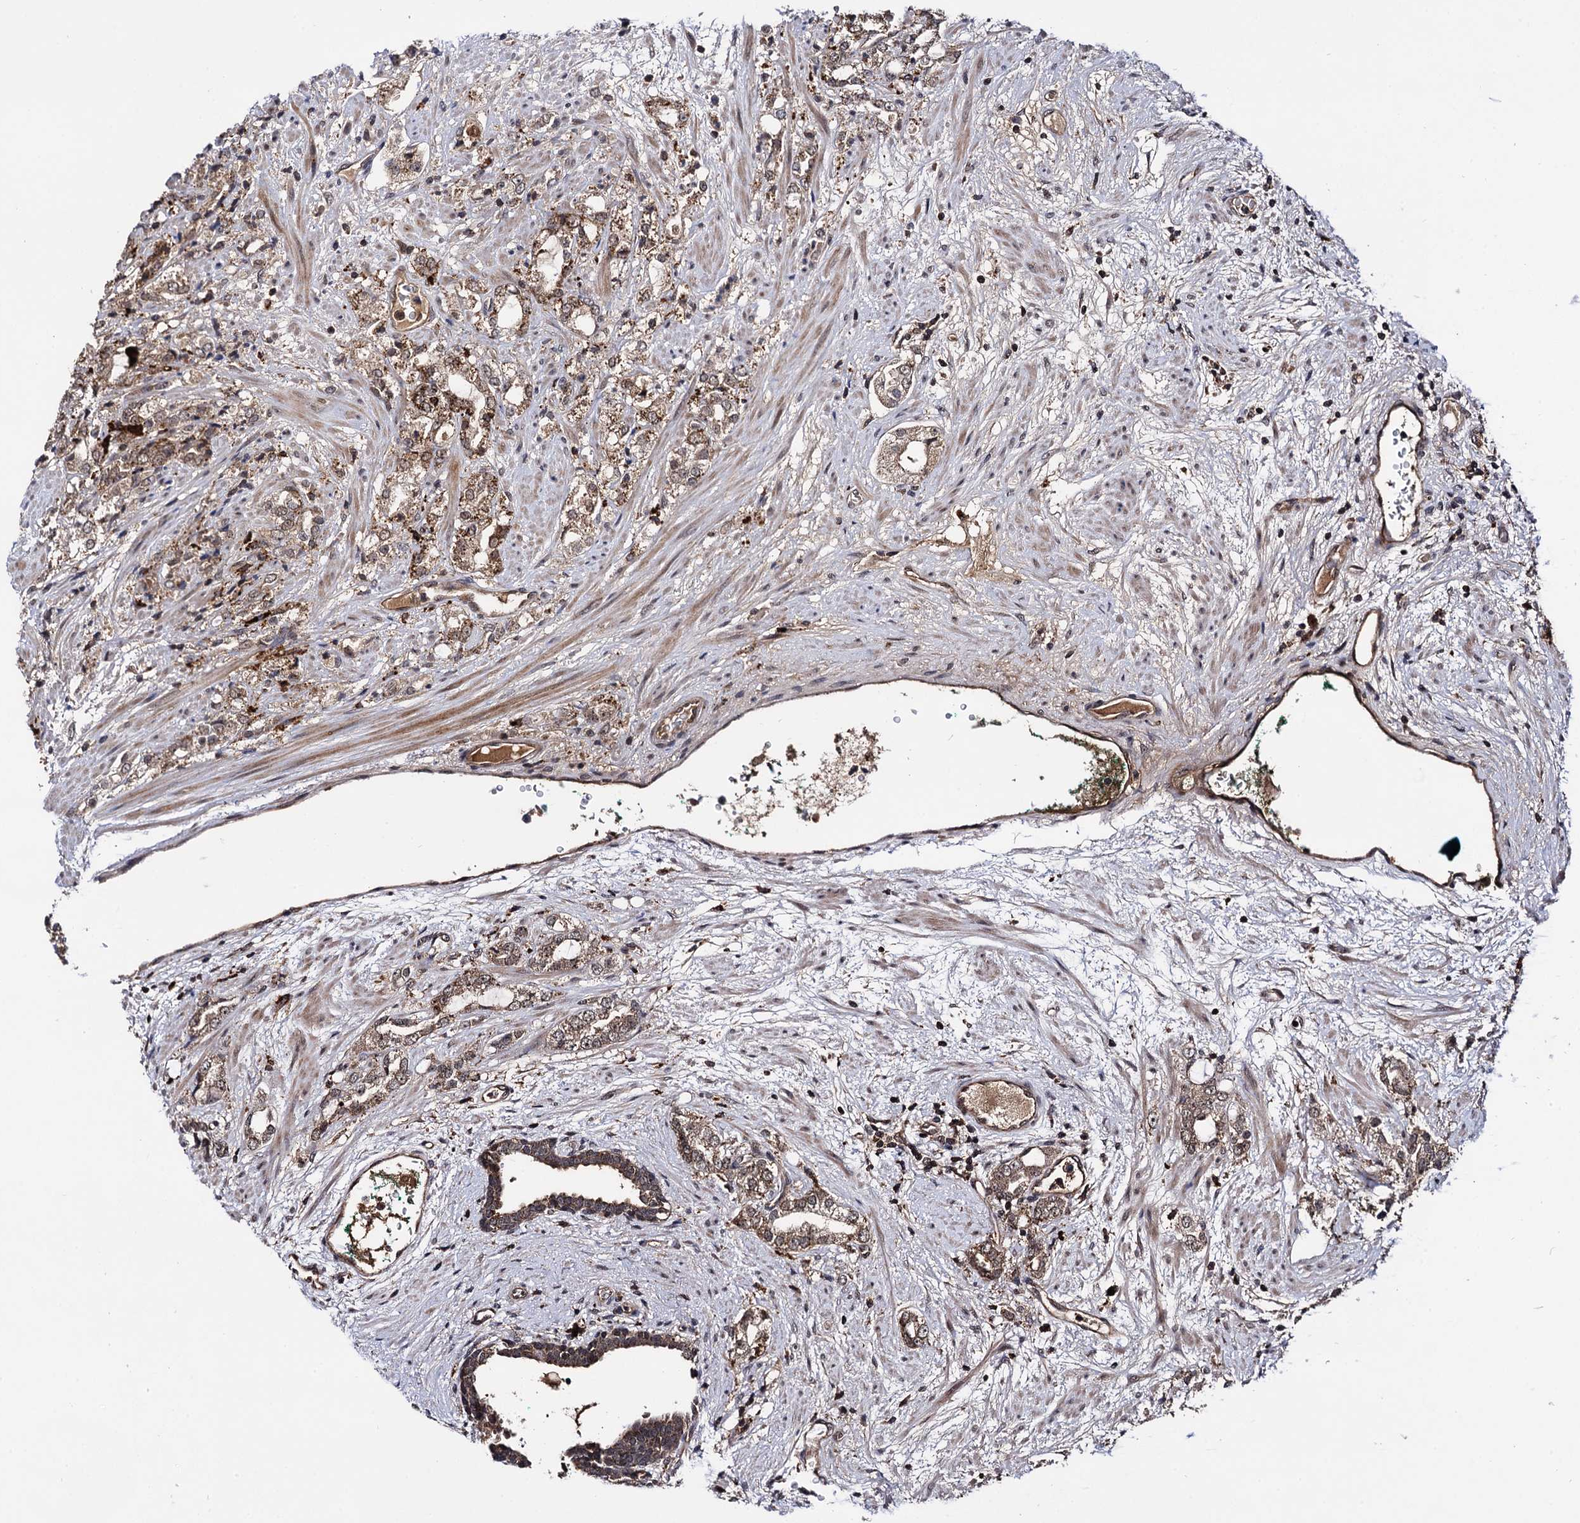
{"staining": {"intensity": "moderate", "quantity": ">75%", "location": "cytoplasmic/membranous"}, "tissue": "prostate cancer", "cell_type": "Tumor cells", "image_type": "cancer", "snomed": [{"axis": "morphology", "description": "Adenocarcinoma, High grade"}, {"axis": "topography", "description": "Prostate"}], "caption": "This is a histology image of immunohistochemistry staining of prostate cancer, which shows moderate staining in the cytoplasmic/membranous of tumor cells.", "gene": "MICAL2", "patient": {"sex": "male", "age": 64}}